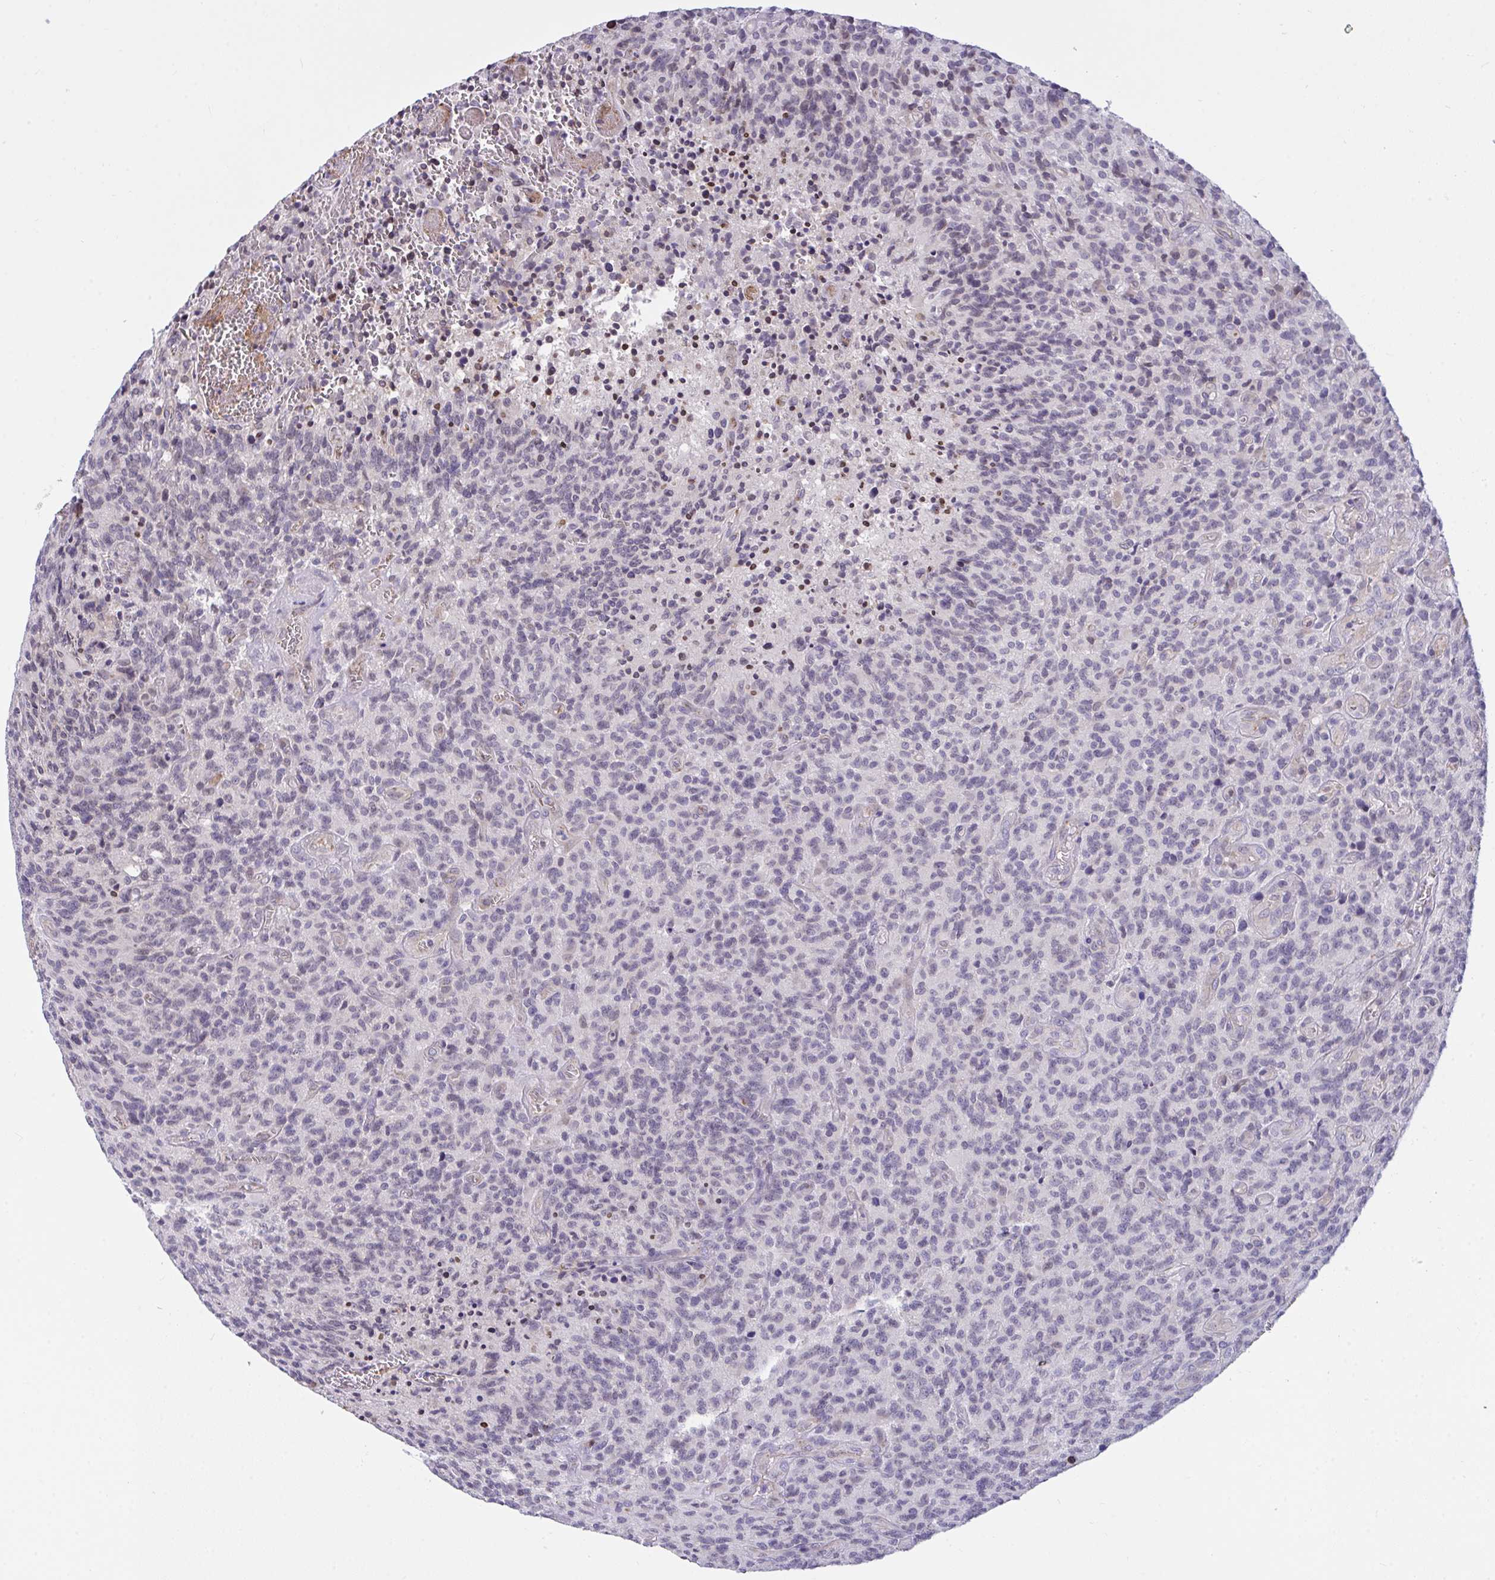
{"staining": {"intensity": "negative", "quantity": "none", "location": "none"}, "tissue": "glioma", "cell_type": "Tumor cells", "image_type": "cancer", "snomed": [{"axis": "morphology", "description": "Glioma, malignant, High grade"}, {"axis": "topography", "description": "Brain"}], "caption": "Immunohistochemical staining of glioma reveals no significant positivity in tumor cells.", "gene": "SEMA6B", "patient": {"sex": "male", "age": 76}}